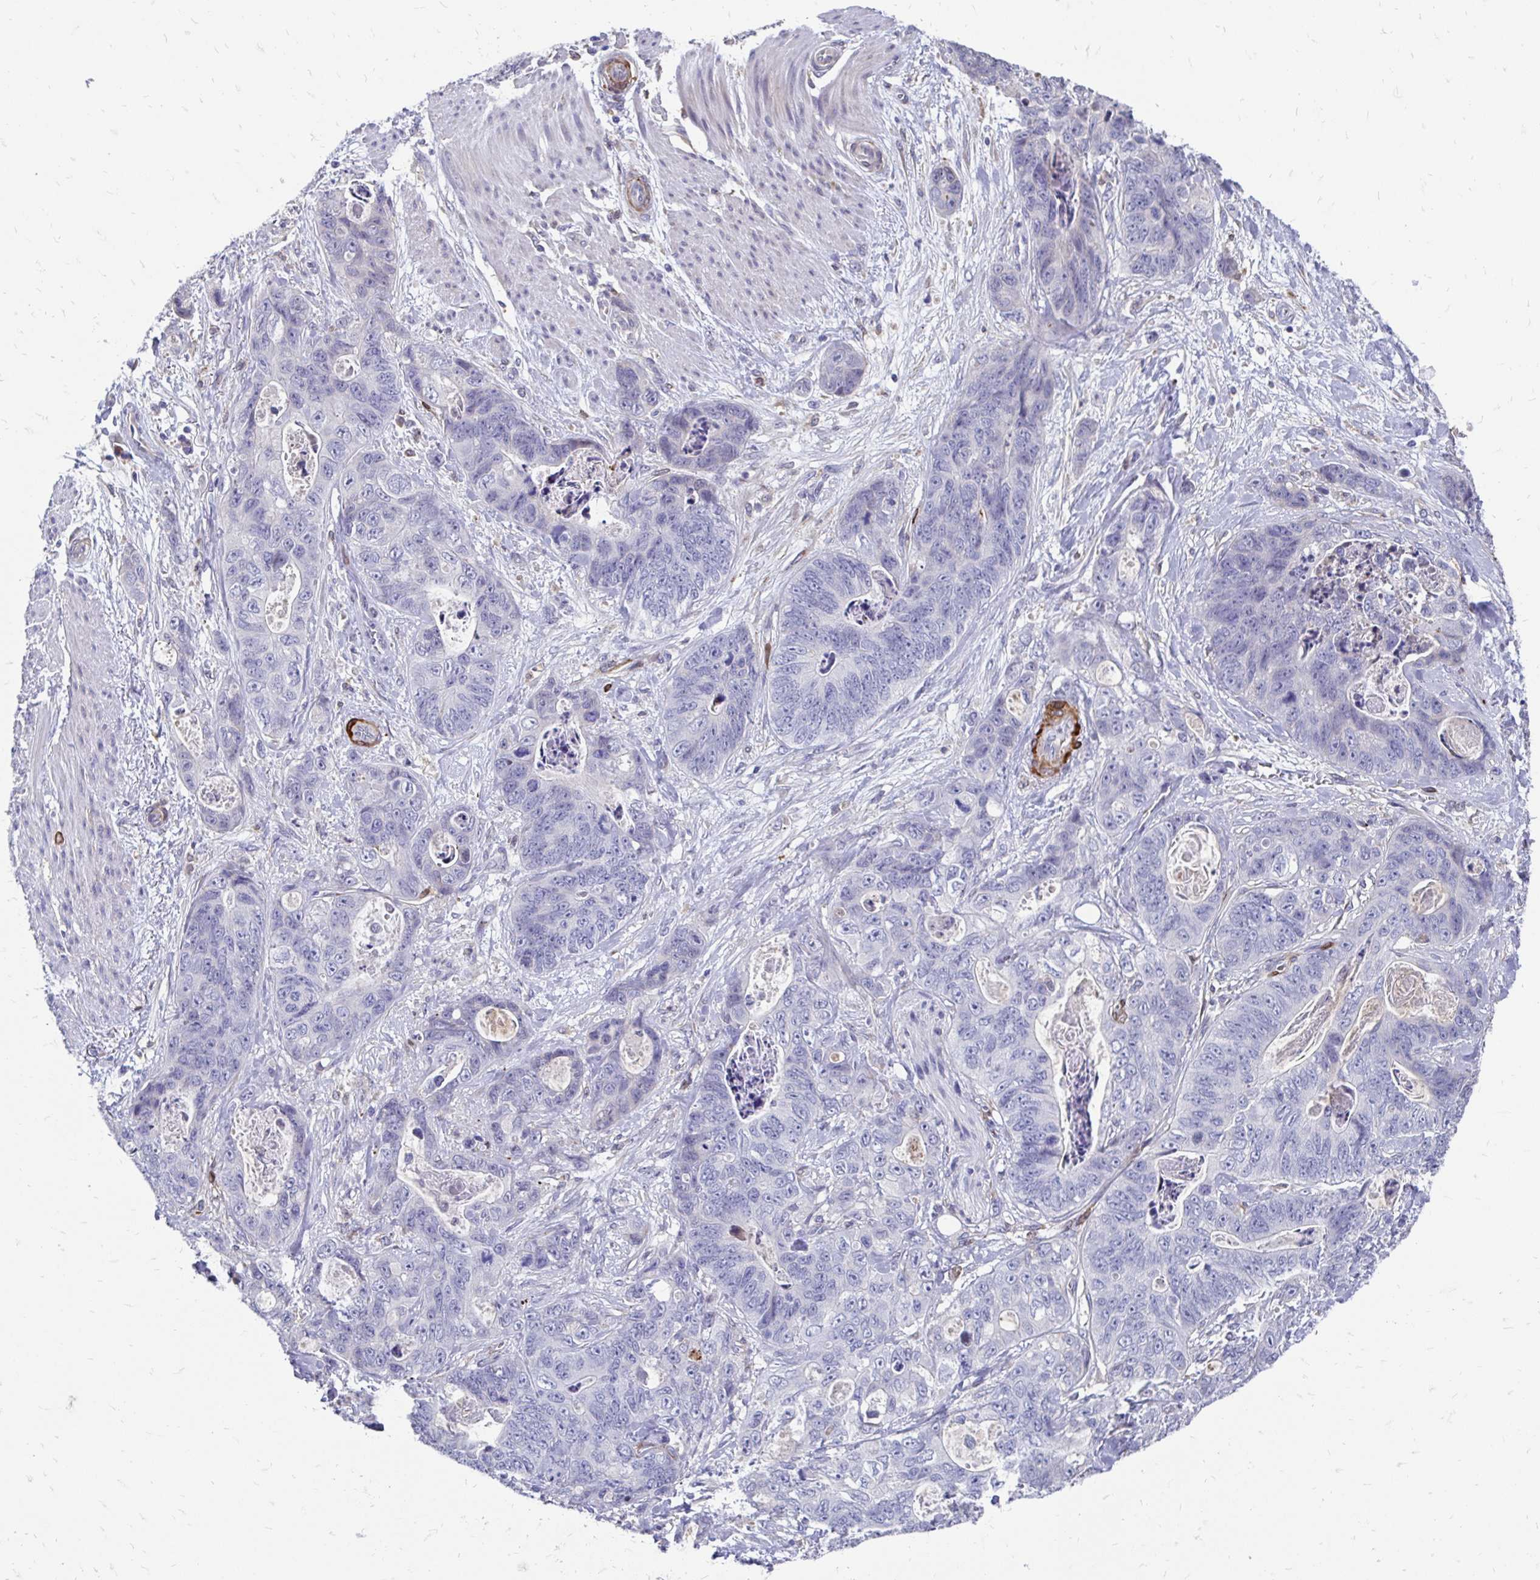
{"staining": {"intensity": "negative", "quantity": "none", "location": "none"}, "tissue": "stomach cancer", "cell_type": "Tumor cells", "image_type": "cancer", "snomed": [{"axis": "morphology", "description": "Normal tissue, NOS"}, {"axis": "morphology", "description": "Adenocarcinoma, NOS"}, {"axis": "topography", "description": "Stomach"}], "caption": "There is no significant staining in tumor cells of stomach cancer (adenocarcinoma).", "gene": "CDKL1", "patient": {"sex": "female", "age": 89}}